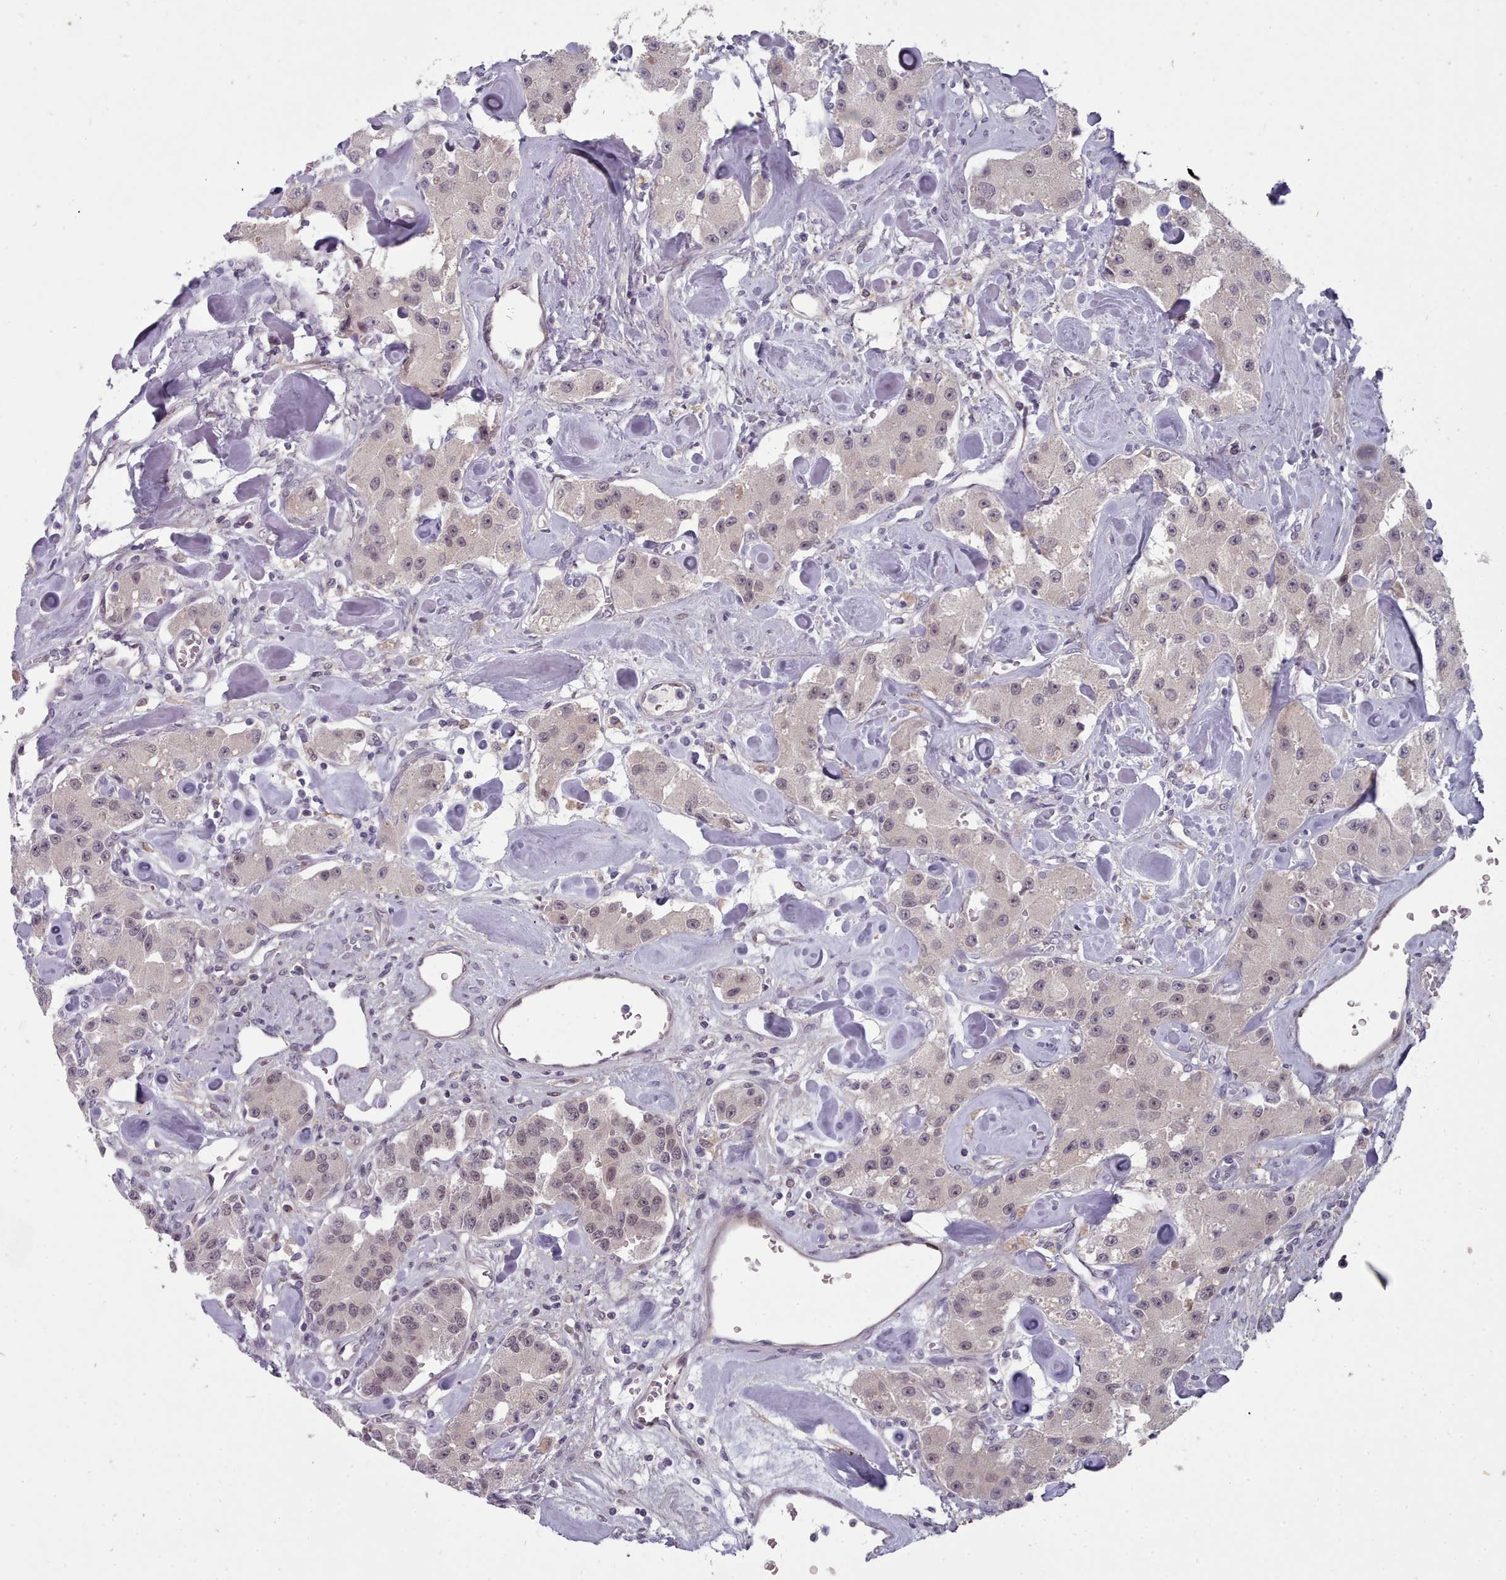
{"staining": {"intensity": "weak", "quantity": "<25%", "location": "nuclear"}, "tissue": "carcinoid", "cell_type": "Tumor cells", "image_type": "cancer", "snomed": [{"axis": "morphology", "description": "Carcinoid, malignant, NOS"}, {"axis": "topography", "description": "Pancreas"}], "caption": "High power microscopy micrograph of an immunohistochemistry (IHC) photomicrograph of malignant carcinoid, revealing no significant expression in tumor cells.", "gene": "GINS1", "patient": {"sex": "male", "age": 41}}